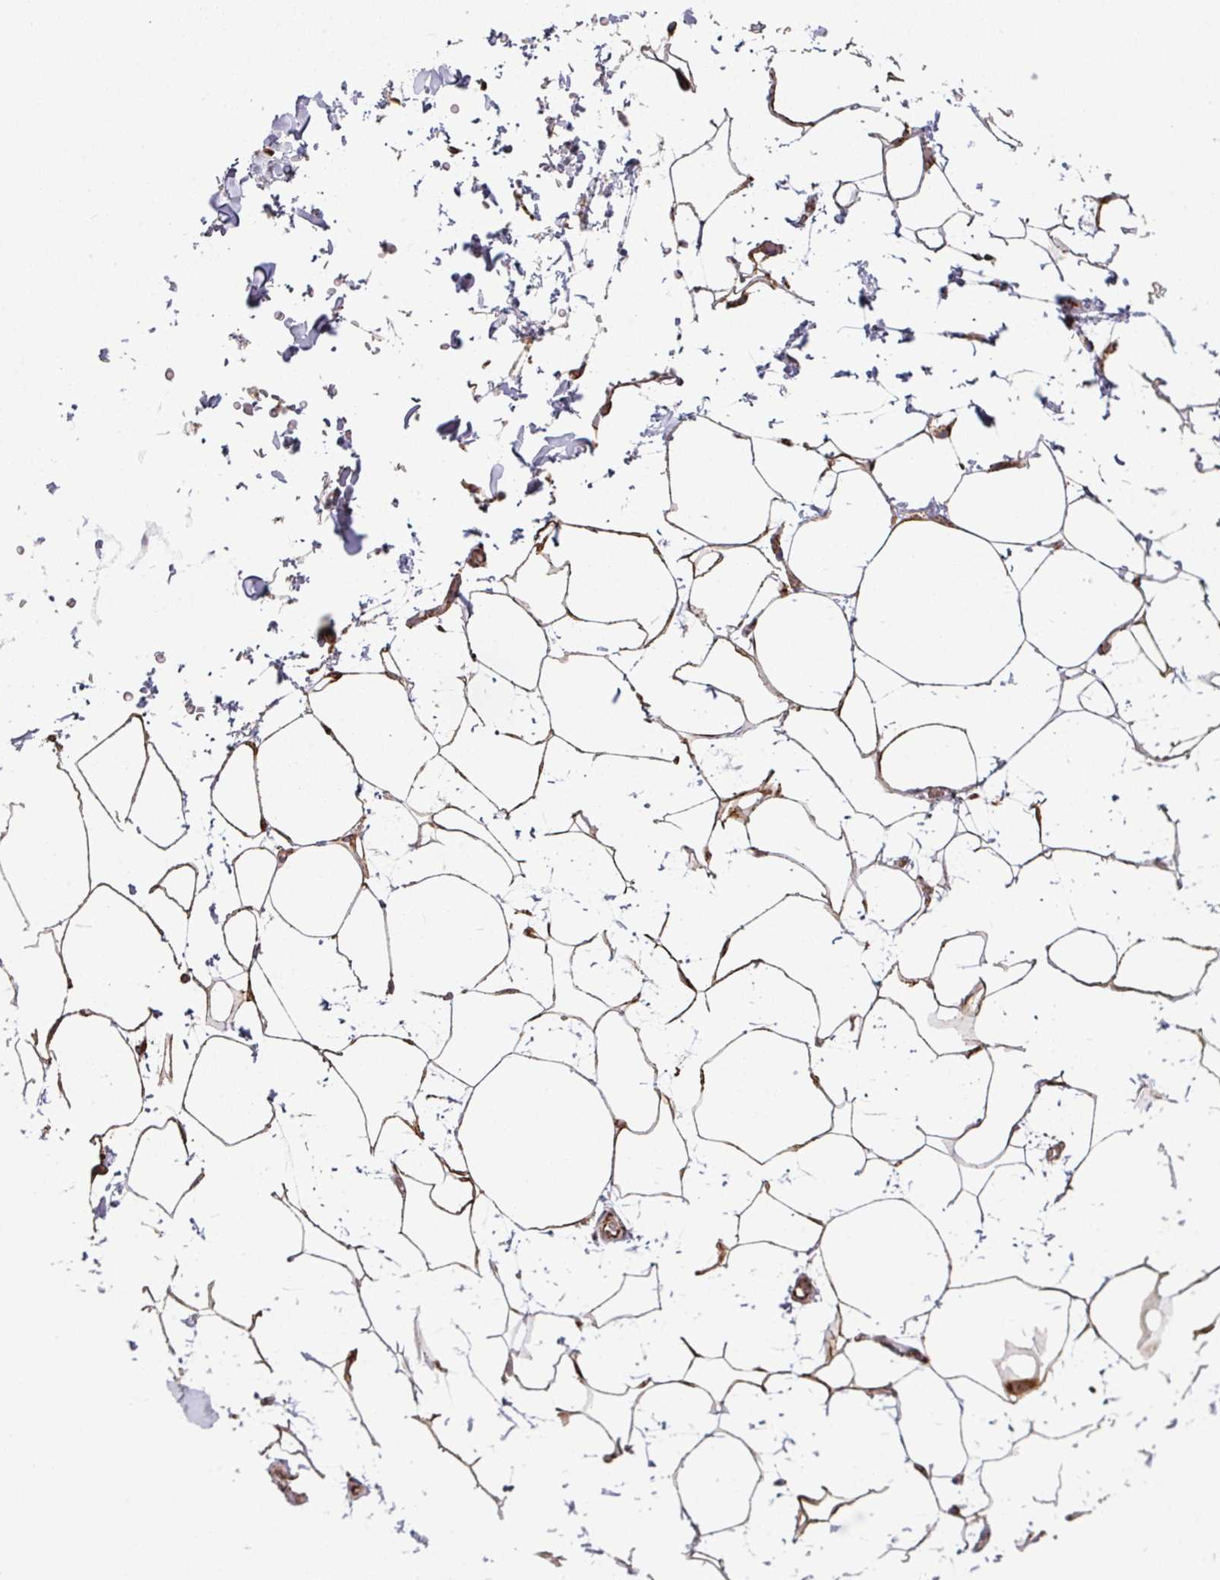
{"staining": {"intensity": "moderate", "quantity": ">75%", "location": "cytoplasmic/membranous"}, "tissue": "adipose tissue", "cell_type": "Adipocytes", "image_type": "normal", "snomed": [{"axis": "morphology", "description": "Normal tissue, NOS"}, {"axis": "topography", "description": "Vascular tissue"}, {"axis": "topography", "description": "Peripheral nerve tissue"}], "caption": "Approximately >75% of adipocytes in unremarkable human adipose tissue show moderate cytoplasmic/membranous protein expression as visualized by brown immunohistochemical staining.", "gene": "TRAP1", "patient": {"sex": "male", "age": 41}}